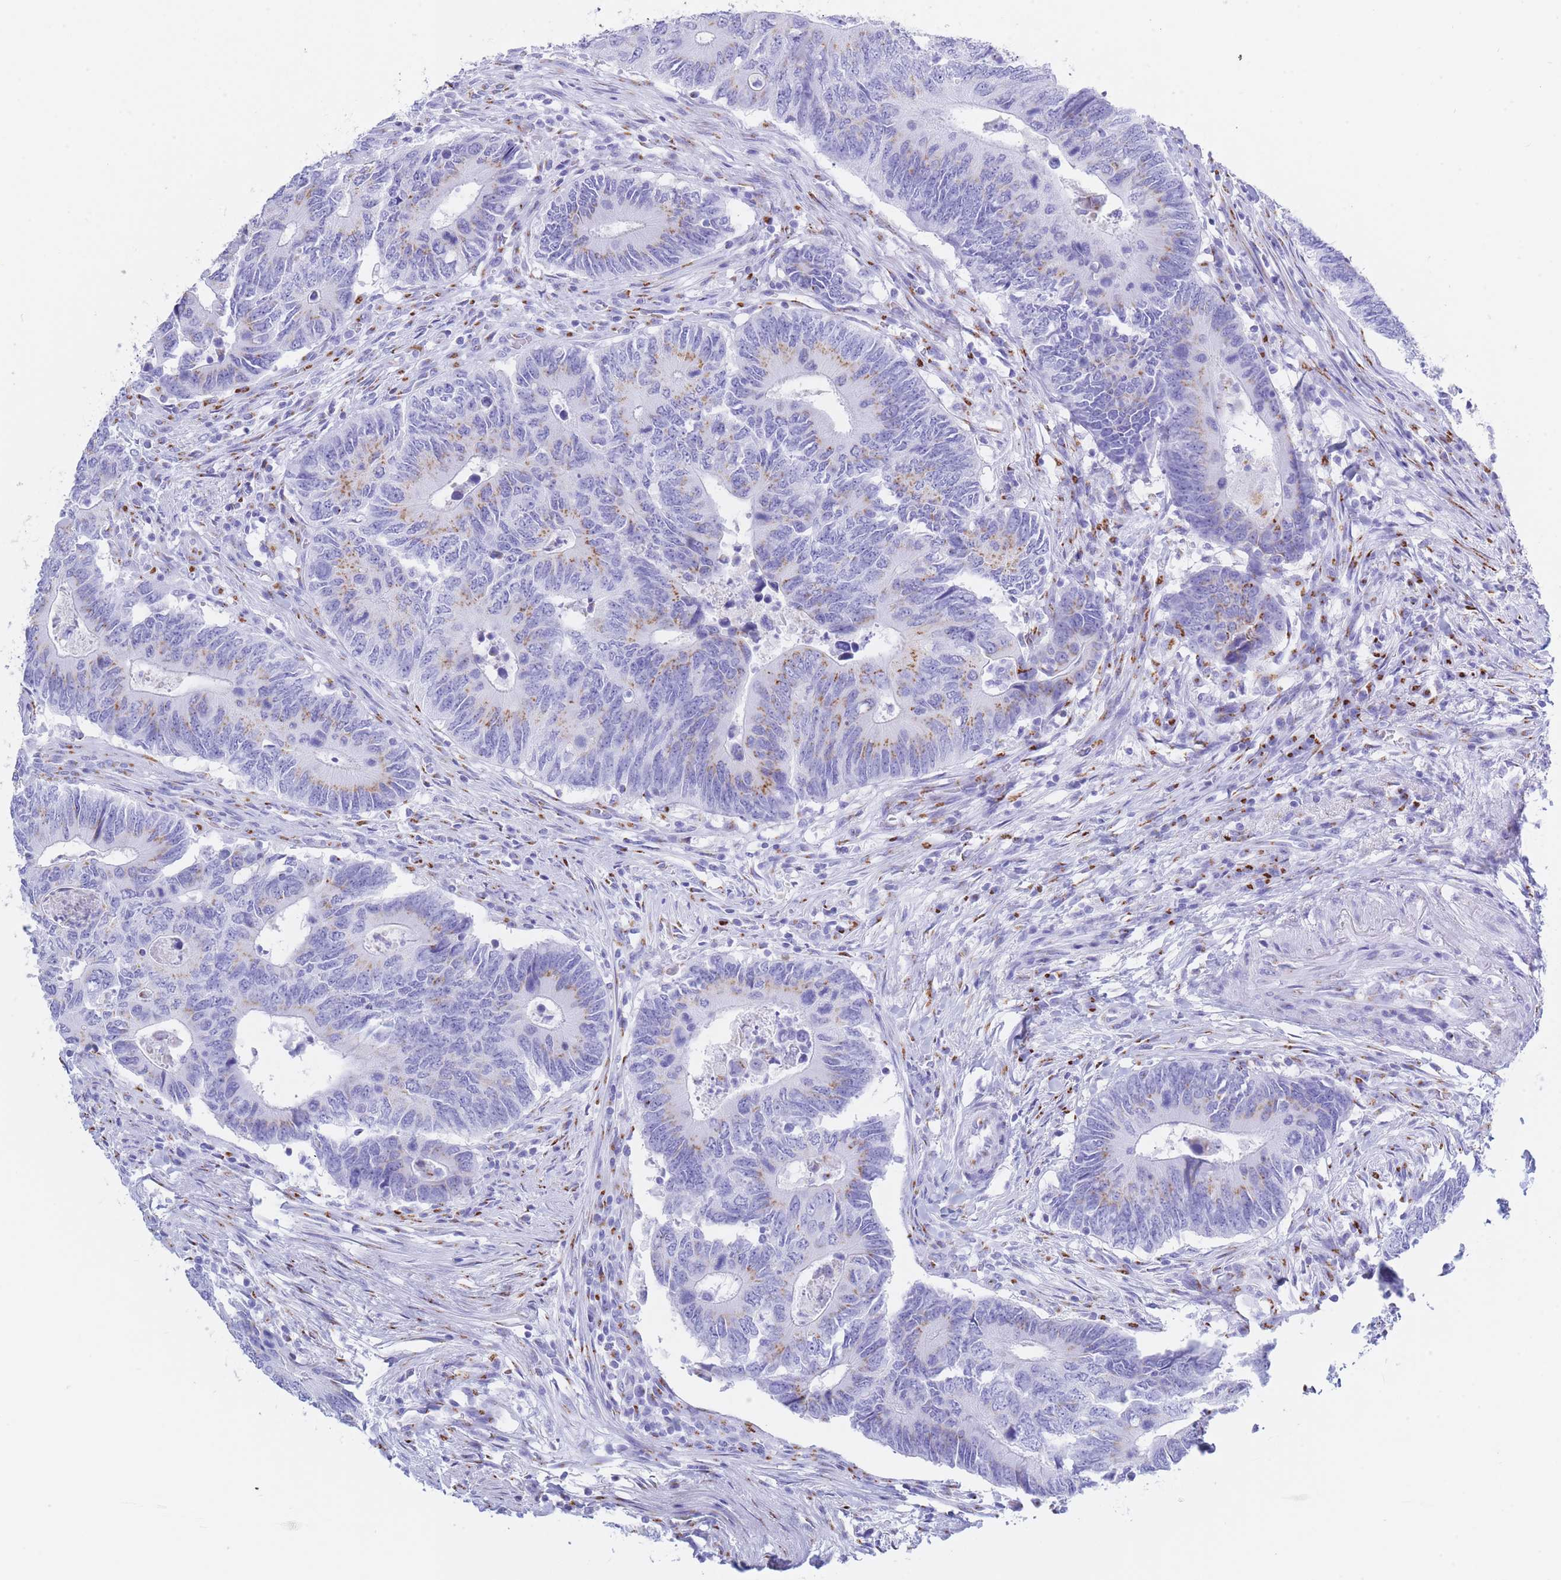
{"staining": {"intensity": "weak", "quantity": "25%-75%", "location": "cytoplasmic/membranous"}, "tissue": "colorectal cancer", "cell_type": "Tumor cells", "image_type": "cancer", "snomed": [{"axis": "morphology", "description": "Adenocarcinoma, NOS"}, {"axis": "topography", "description": "Colon"}], "caption": "IHC histopathology image of neoplastic tissue: human colorectal cancer stained using immunohistochemistry displays low levels of weak protein expression localized specifically in the cytoplasmic/membranous of tumor cells, appearing as a cytoplasmic/membranous brown color.", "gene": "FAM3C", "patient": {"sex": "male", "age": 87}}